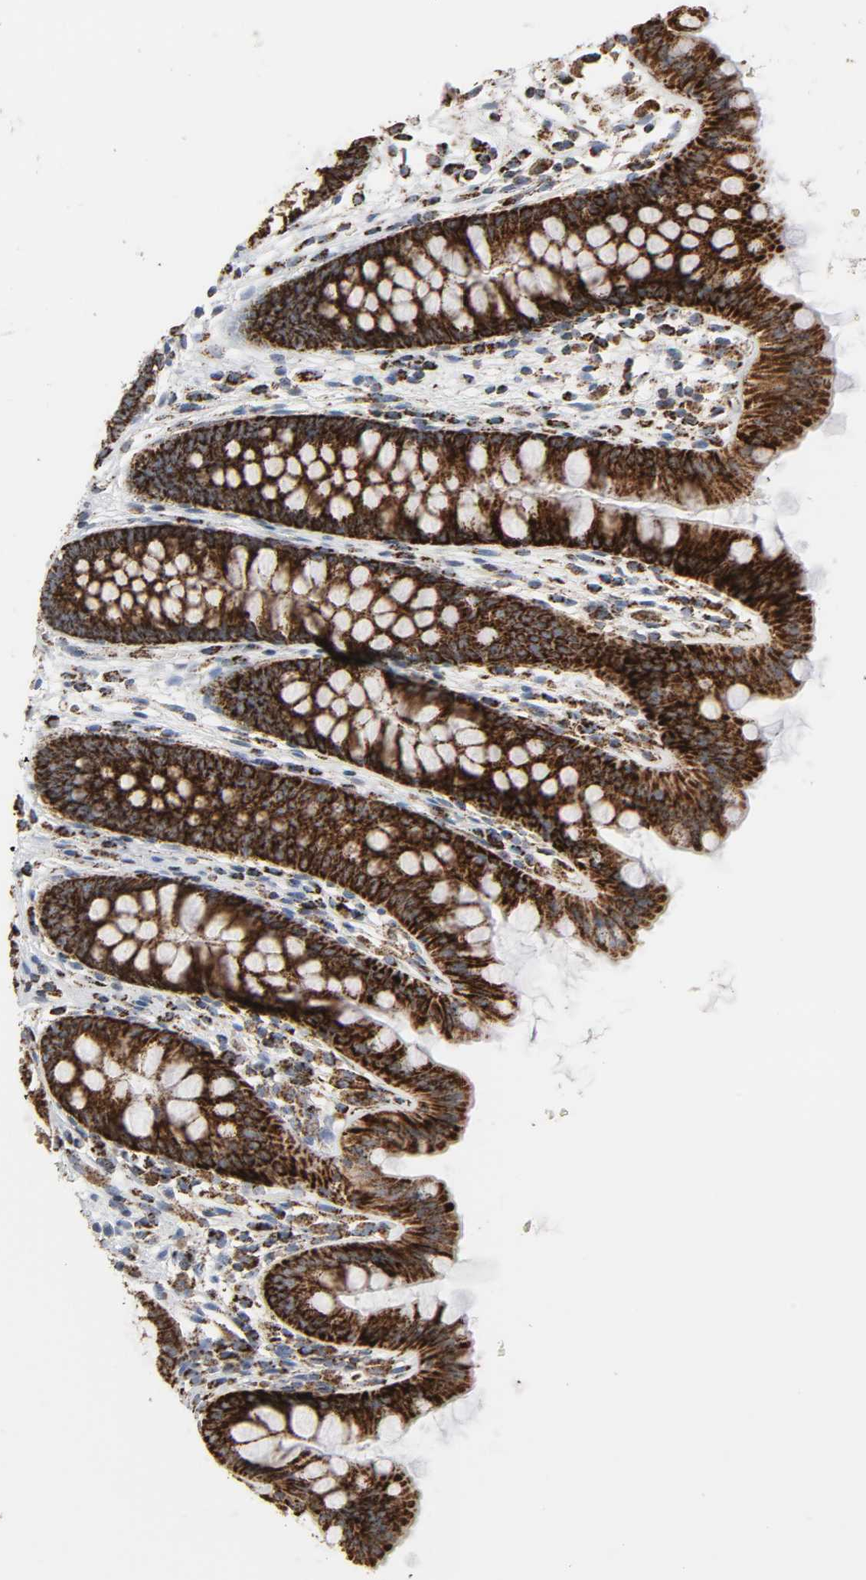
{"staining": {"intensity": "strong", "quantity": ">75%", "location": "cytoplasmic/membranous"}, "tissue": "colon", "cell_type": "Endothelial cells", "image_type": "normal", "snomed": [{"axis": "morphology", "description": "Normal tissue, NOS"}, {"axis": "topography", "description": "Smooth muscle"}, {"axis": "topography", "description": "Colon"}], "caption": "Normal colon shows strong cytoplasmic/membranous staining in about >75% of endothelial cells.", "gene": "ACAT1", "patient": {"sex": "male", "age": 67}}